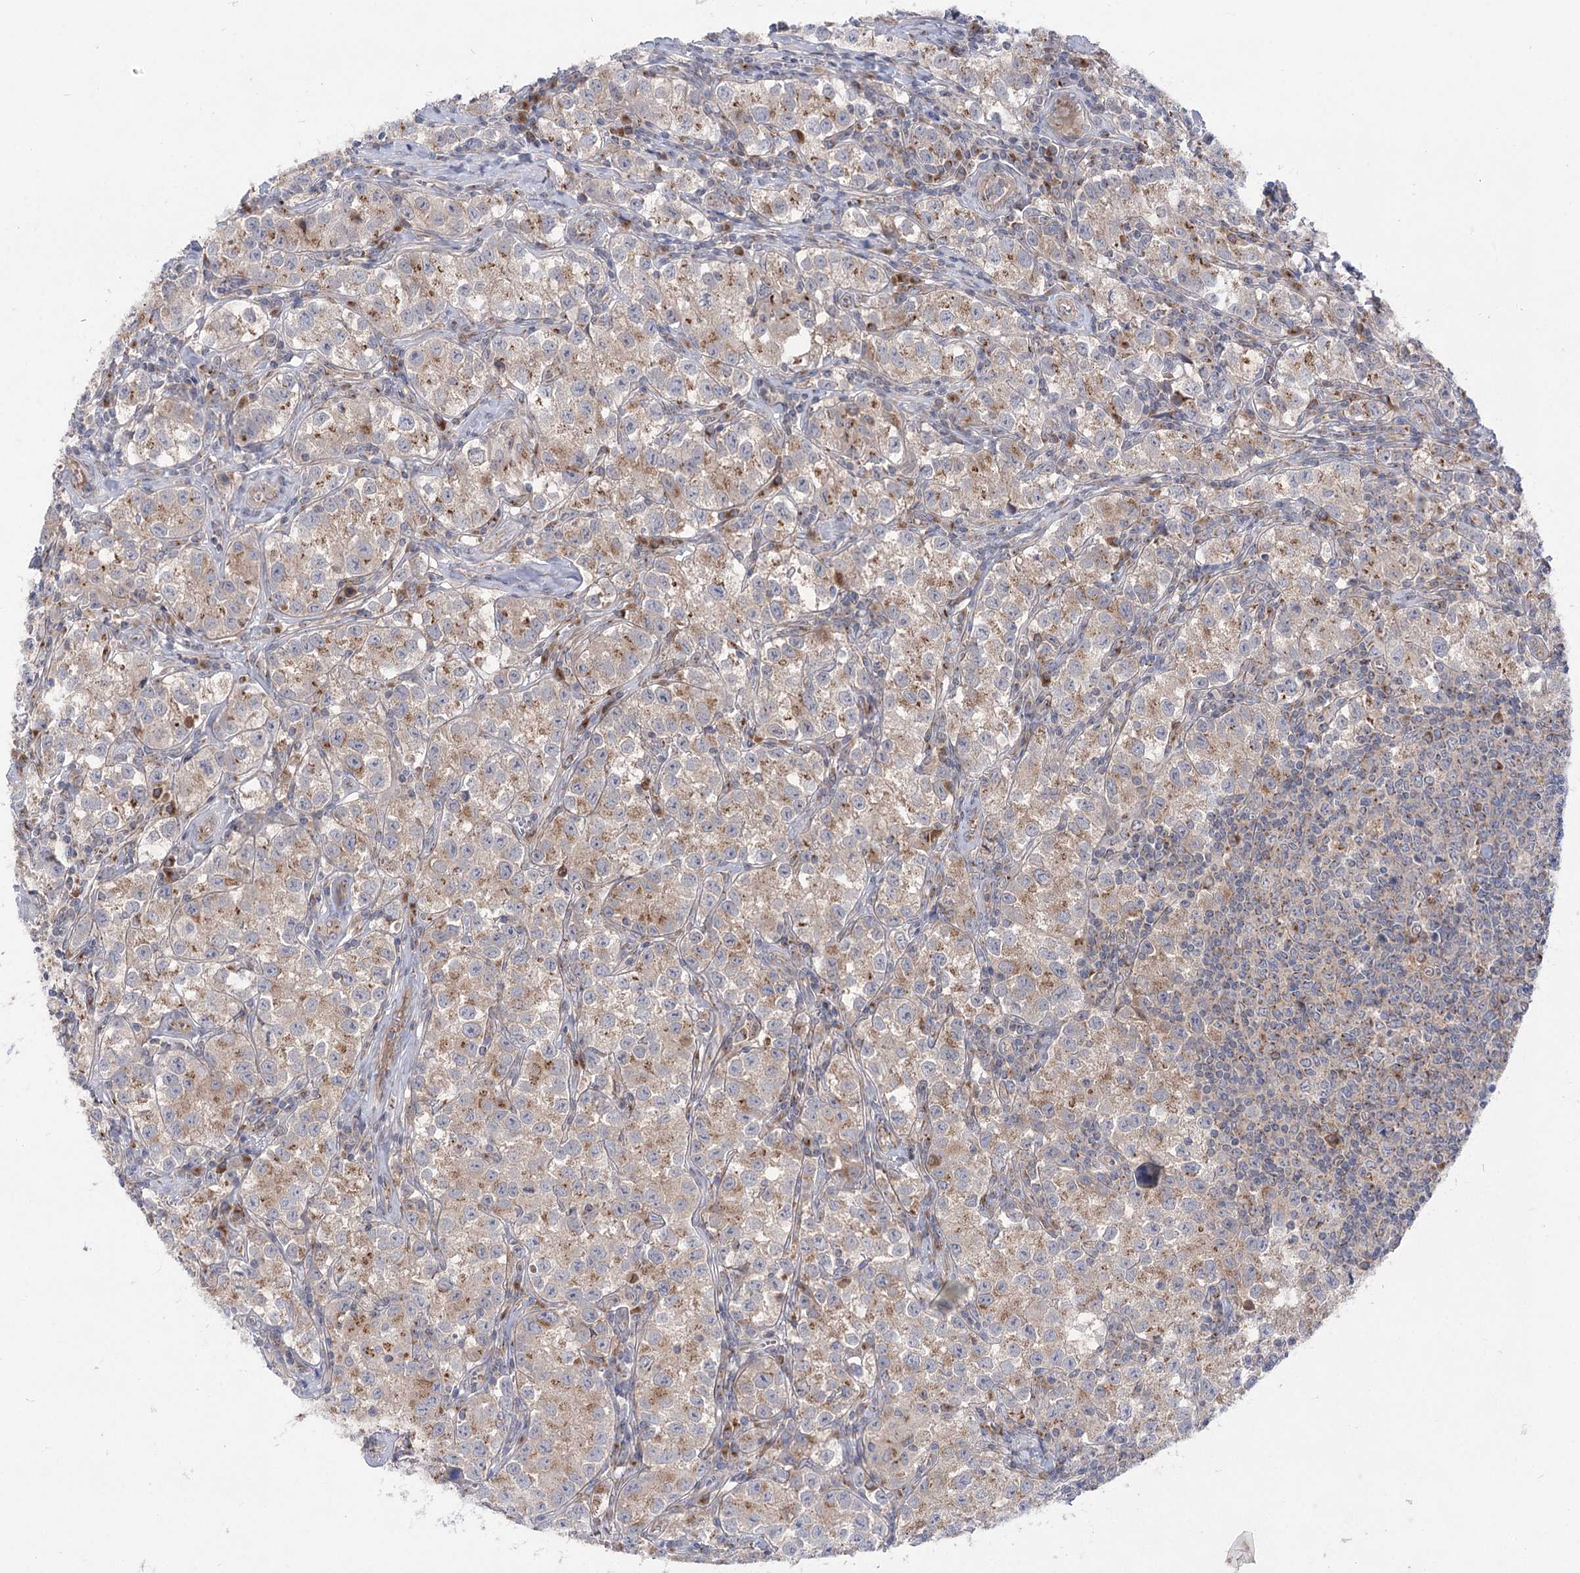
{"staining": {"intensity": "weak", "quantity": "25%-75%", "location": "cytoplasmic/membranous"}, "tissue": "testis cancer", "cell_type": "Tumor cells", "image_type": "cancer", "snomed": [{"axis": "morphology", "description": "Seminoma, NOS"}, {"axis": "morphology", "description": "Carcinoma, Embryonal, NOS"}, {"axis": "topography", "description": "Testis"}], "caption": "About 25%-75% of tumor cells in human seminoma (testis) reveal weak cytoplasmic/membranous protein positivity as visualized by brown immunohistochemical staining.", "gene": "GBF1", "patient": {"sex": "male", "age": 43}}